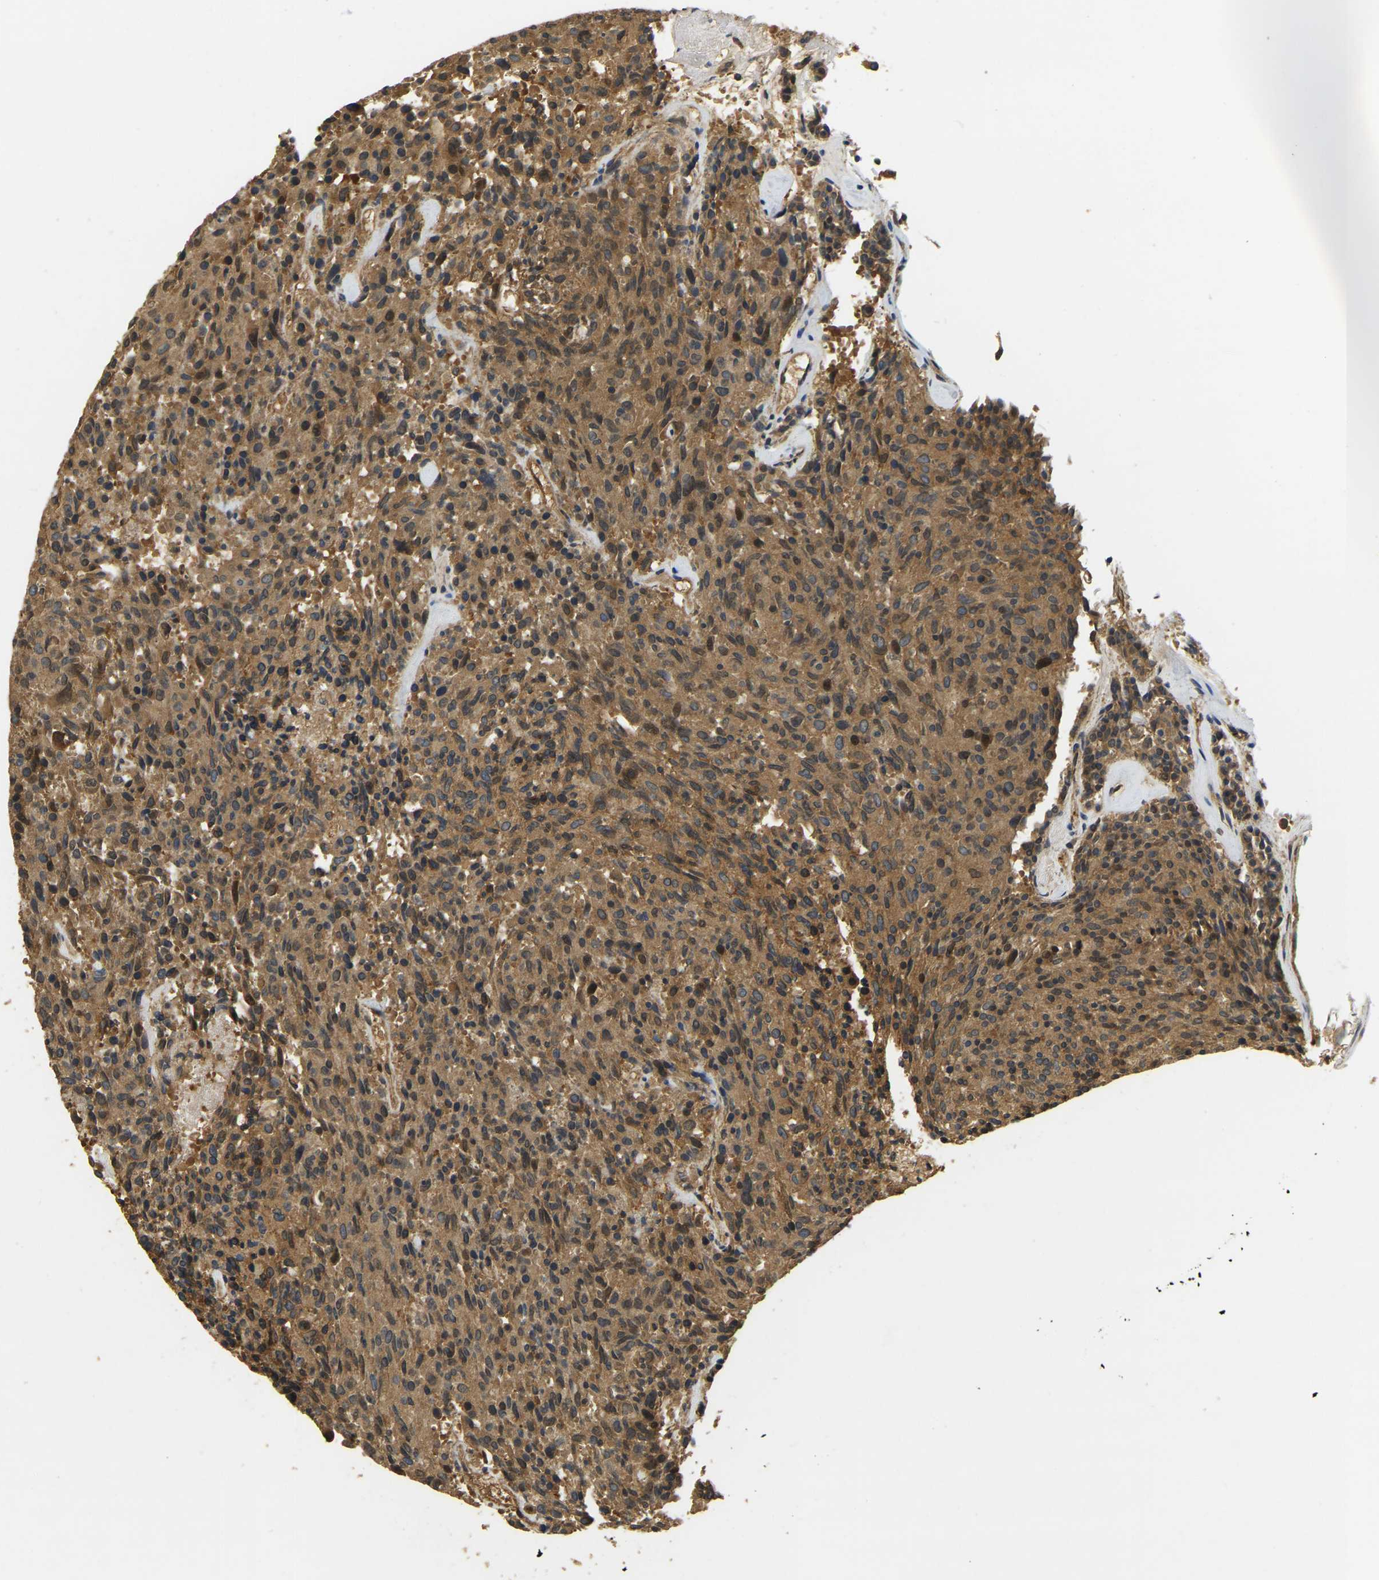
{"staining": {"intensity": "moderate", "quantity": ">75%", "location": "cytoplasmic/membranous"}, "tissue": "carcinoid", "cell_type": "Tumor cells", "image_type": "cancer", "snomed": [{"axis": "morphology", "description": "Carcinoid, malignant, NOS"}, {"axis": "topography", "description": "Pancreas"}], "caption": "The immunohistochemical stain shows moderate cytoplasmic/membranous positivity in tumor cells of carcinoid tissue.", "gene": "ERGIC1", "patient": {"sex": "female", "age": 54}}